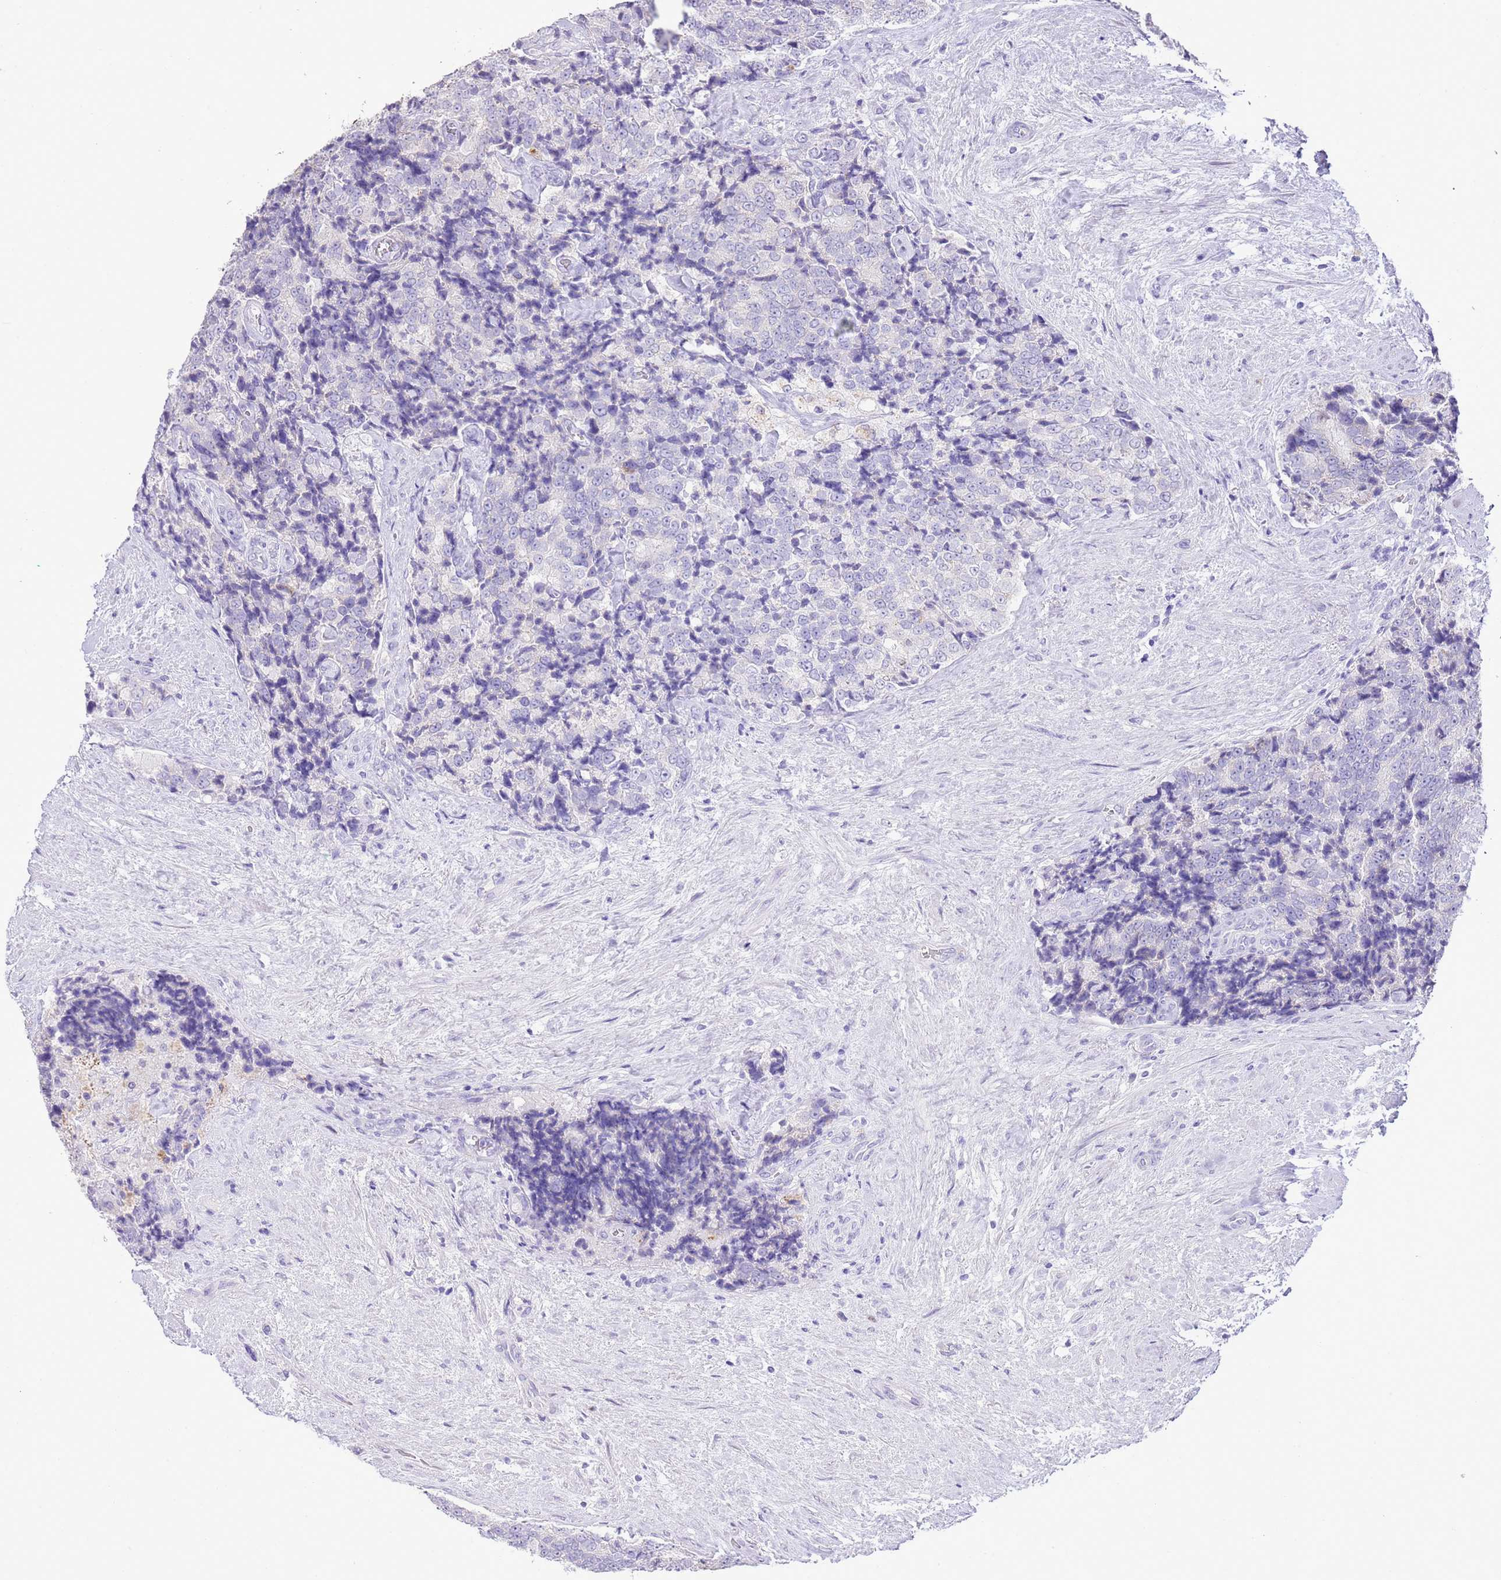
{"staining": {"intensity": "negative", "quantity": "none", "location": "none"}, "tissue": "prostate cancer", "cell_type": "Tumor cells", "image_type": "cancer", "snomed": [{"axis": "morphology", "description": "Adenocarcinoma, High grade"}, {"axis": "topography", "description": "Prostate"}], "caption": "The photomicrograph reveals no significant expression in tumor cells of prostate cancer. (Brightfield microscopy of DAB immunohistochemistry (IHC) at high magnification).", "gene": "OR2Z1", "patient": {"sex": "male", "age": 70}}